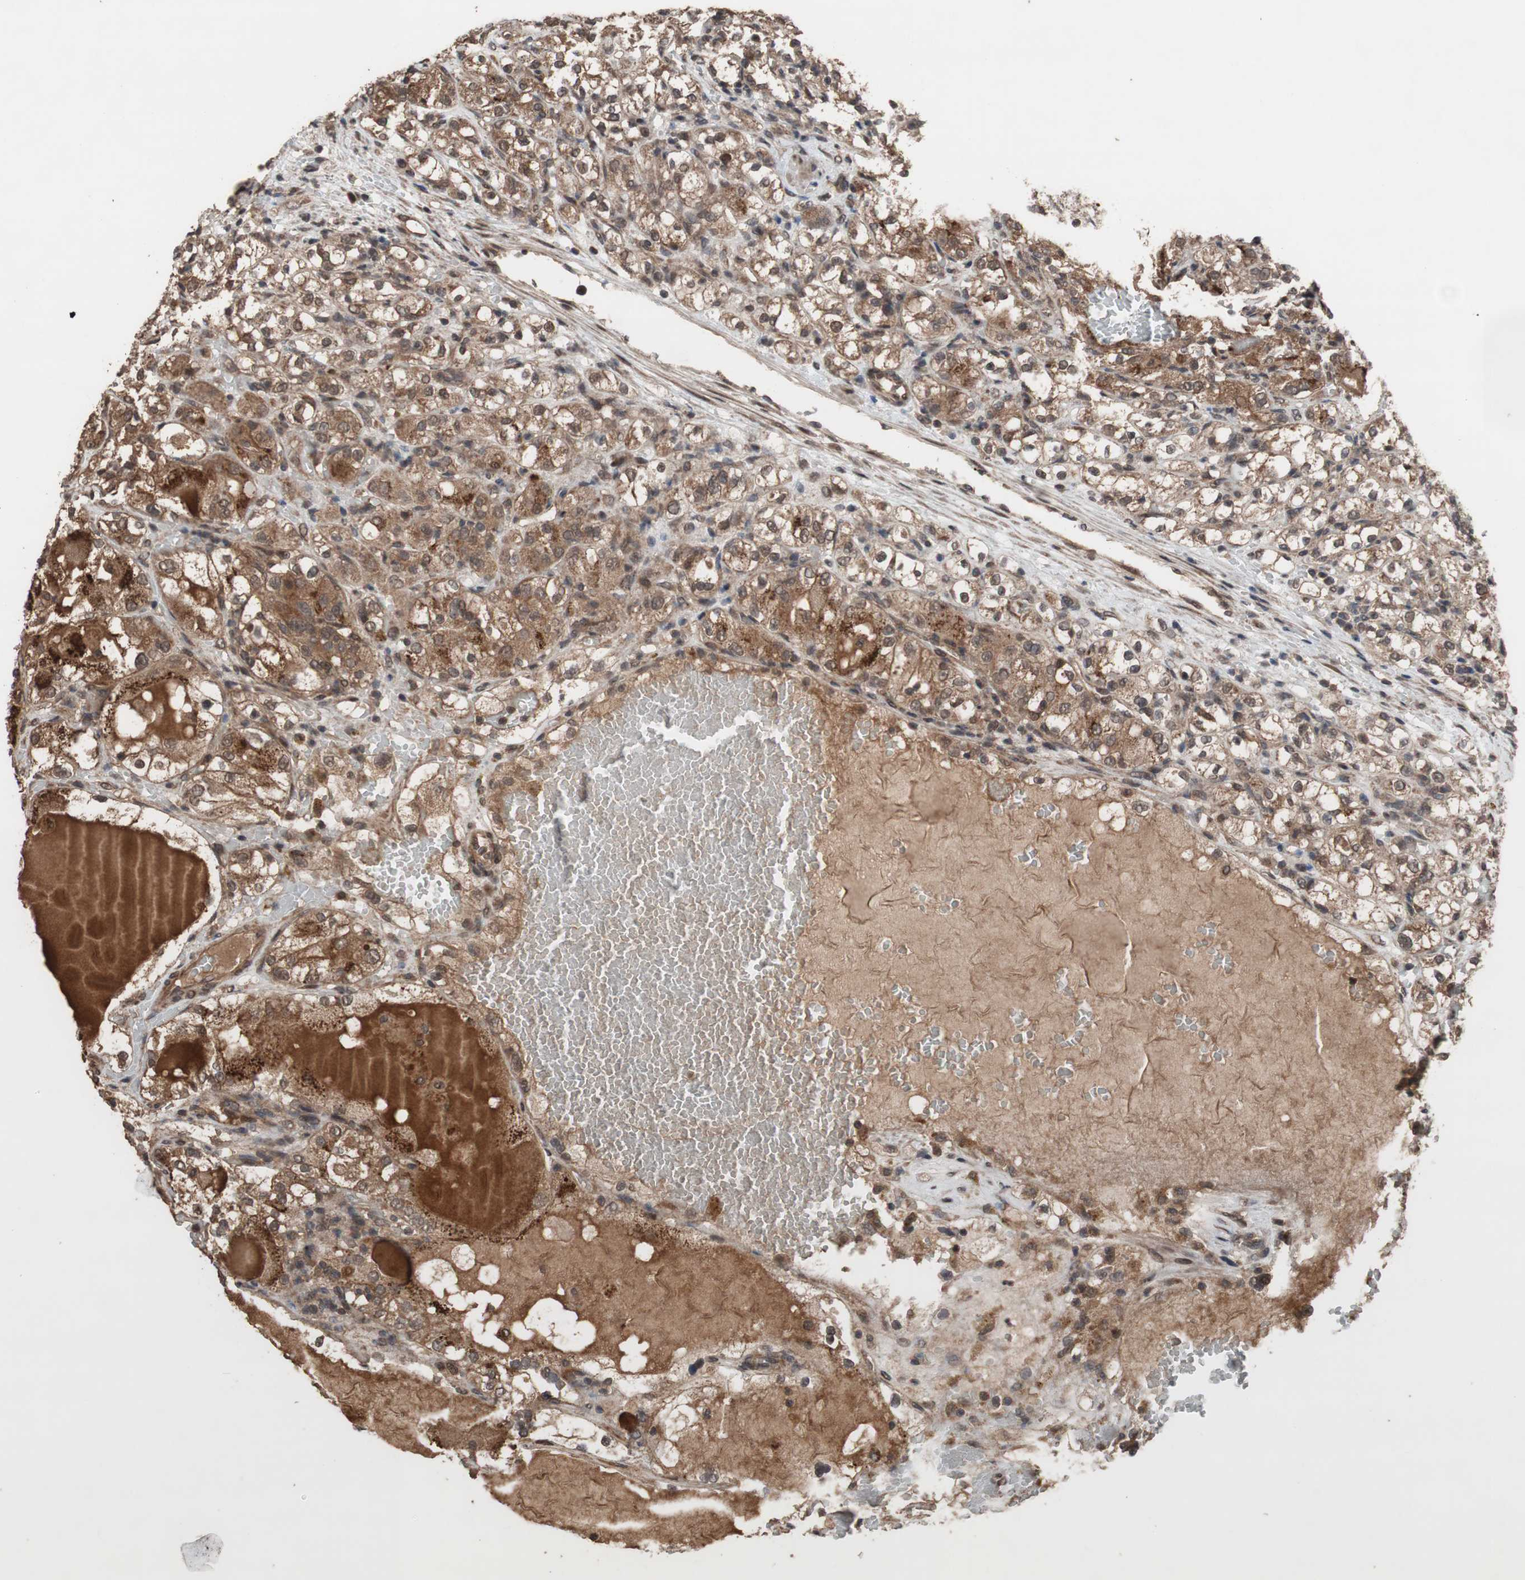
{"staining": {"intensity": "moderate", "quantity": ">75%", "location": "cytoplasmic/membranous"}, "tissue": "renal cancer", "cell_type": "Tumor cells", "image_type": "cancer", "snomed": [{"axis": "morphology", "description": "Normal tissue, NOS"}, {"axis": "morphology", "description": "Adenocarcinoma, NOS"}, {"axis": "topography", "description": "Kidney"}], "caption": "Immunohistochemical staining of human renal cancer reveals medium levels of moderate cytoplasmic/membranous protein staining in approximately >75% of tumor cells.", "gene": "KANSL1", "patient": {"sex": "male", "age": 61}}